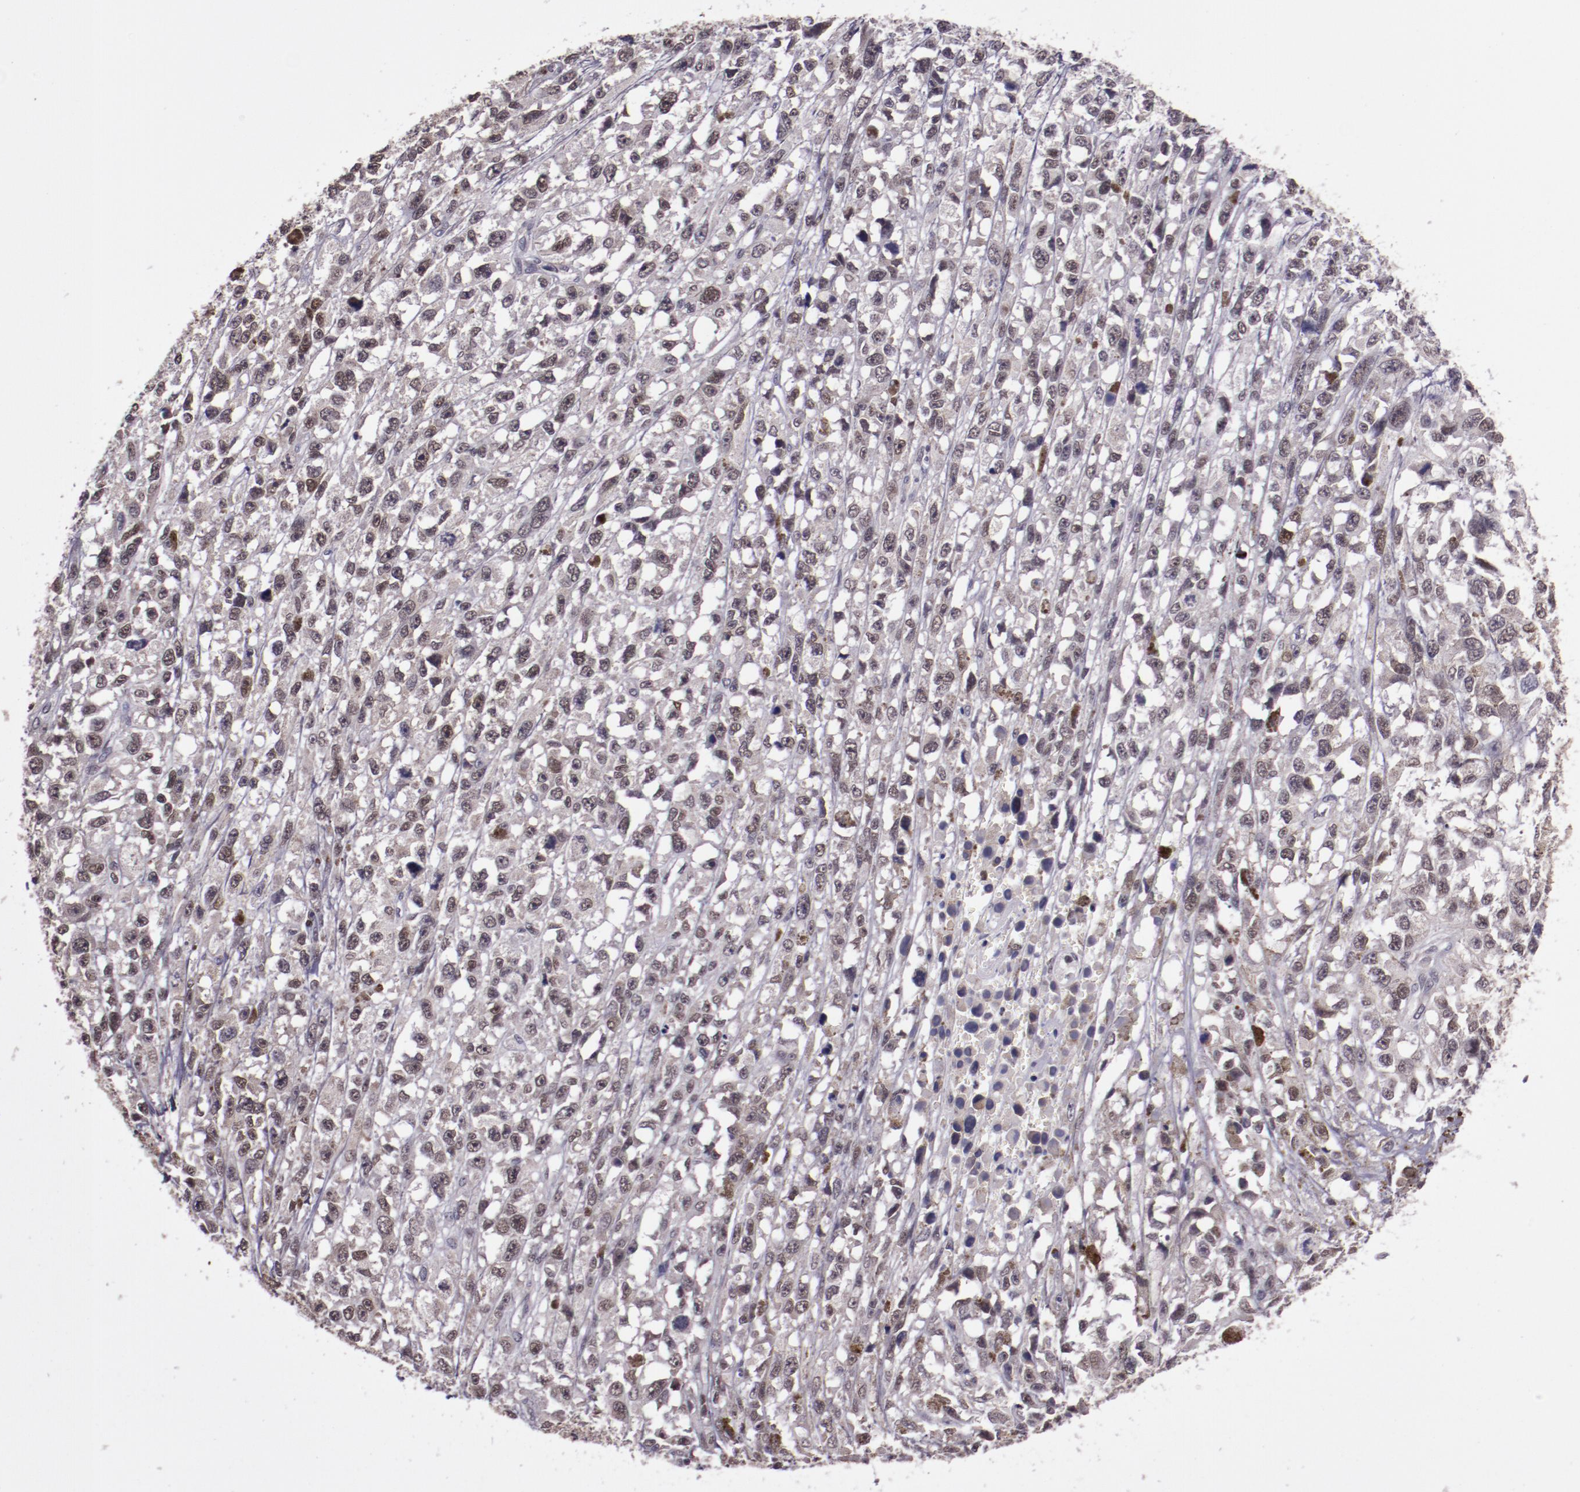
{"staining": {"intensity": "weak", "quantity": "25%-75%", "location": "nuclear"}, "tissue": "melanoma", "cell_type": "Tumor cells", "image_type": "cancer", "snomed": [{"axis": "morphology", "description": "Malignant melanoma, Metastatic site"}, {"axis": "topography", "description": "Lymph node"}], "caption": "Immunohistochemistry (IHC) micrograph of human malignant melanoma (metastatic site) stained for a protein (brown), which shows low levels of weak nuclear expression in approximately 25%-75% of tumor cells.", "gene": "ELF1", "patient": {"sex": "male", "age": 59}}